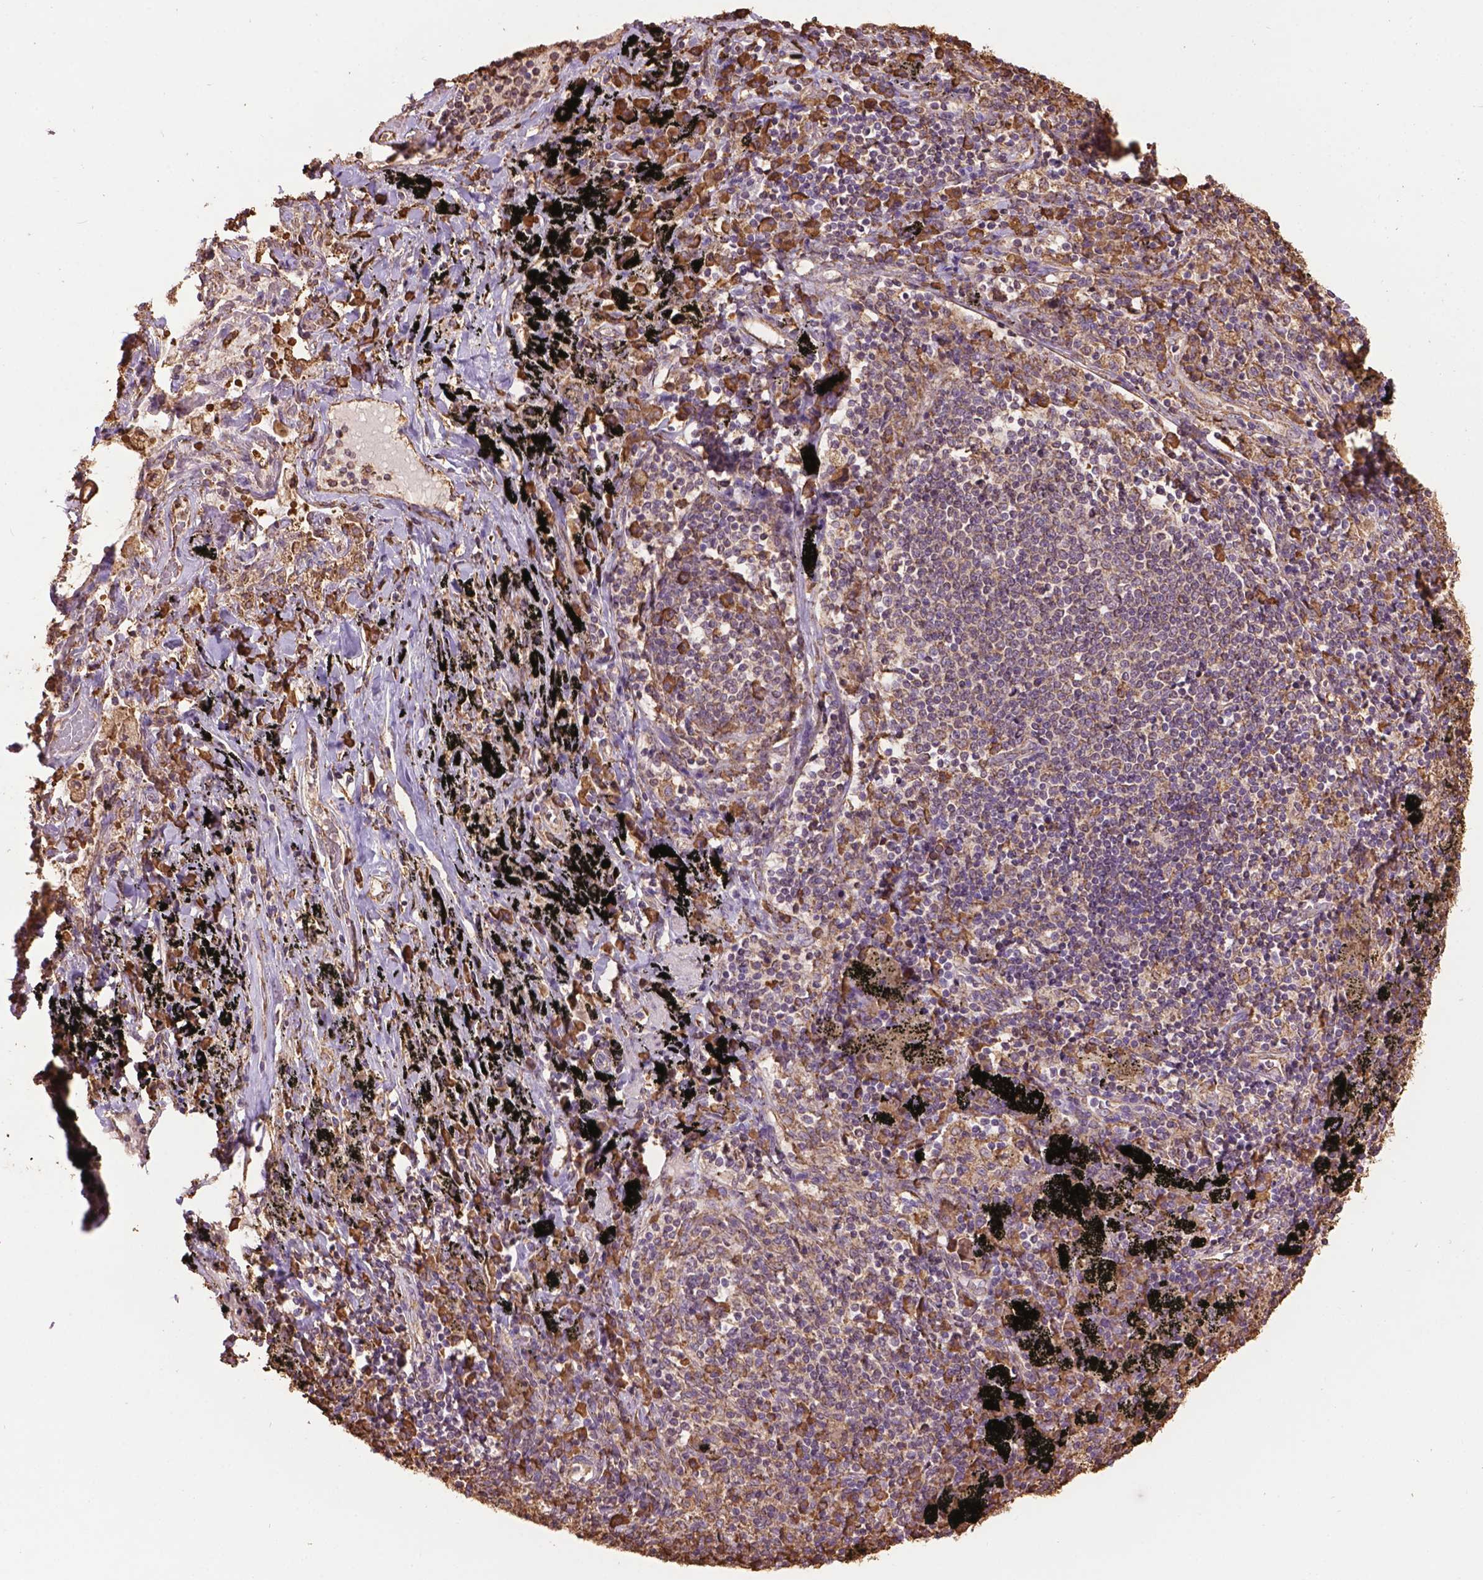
{"staining": {"intensity": "weak", "quantity": ">75%", "location": "cytoplasmic/membranous"}, "tissue": "adipose tissue", "cell_type": "Adipocytes", "image_type": "normal", "snomed": [{"axis": "morphology", "description": "Normal tissue, NOS"}, {"axis": "topography", "description": "Bronchus"}, {"axis": "topography", "description": "Lung"}], "caption": "Immunohistochemical staining of unremarkable human adipose tissue exhibits weak cytoplasmic/membranous protein expression in about >75% of adipocytes.", "gene": "PPP2R5E", "patient": {"sex": "female", "age": 57}}